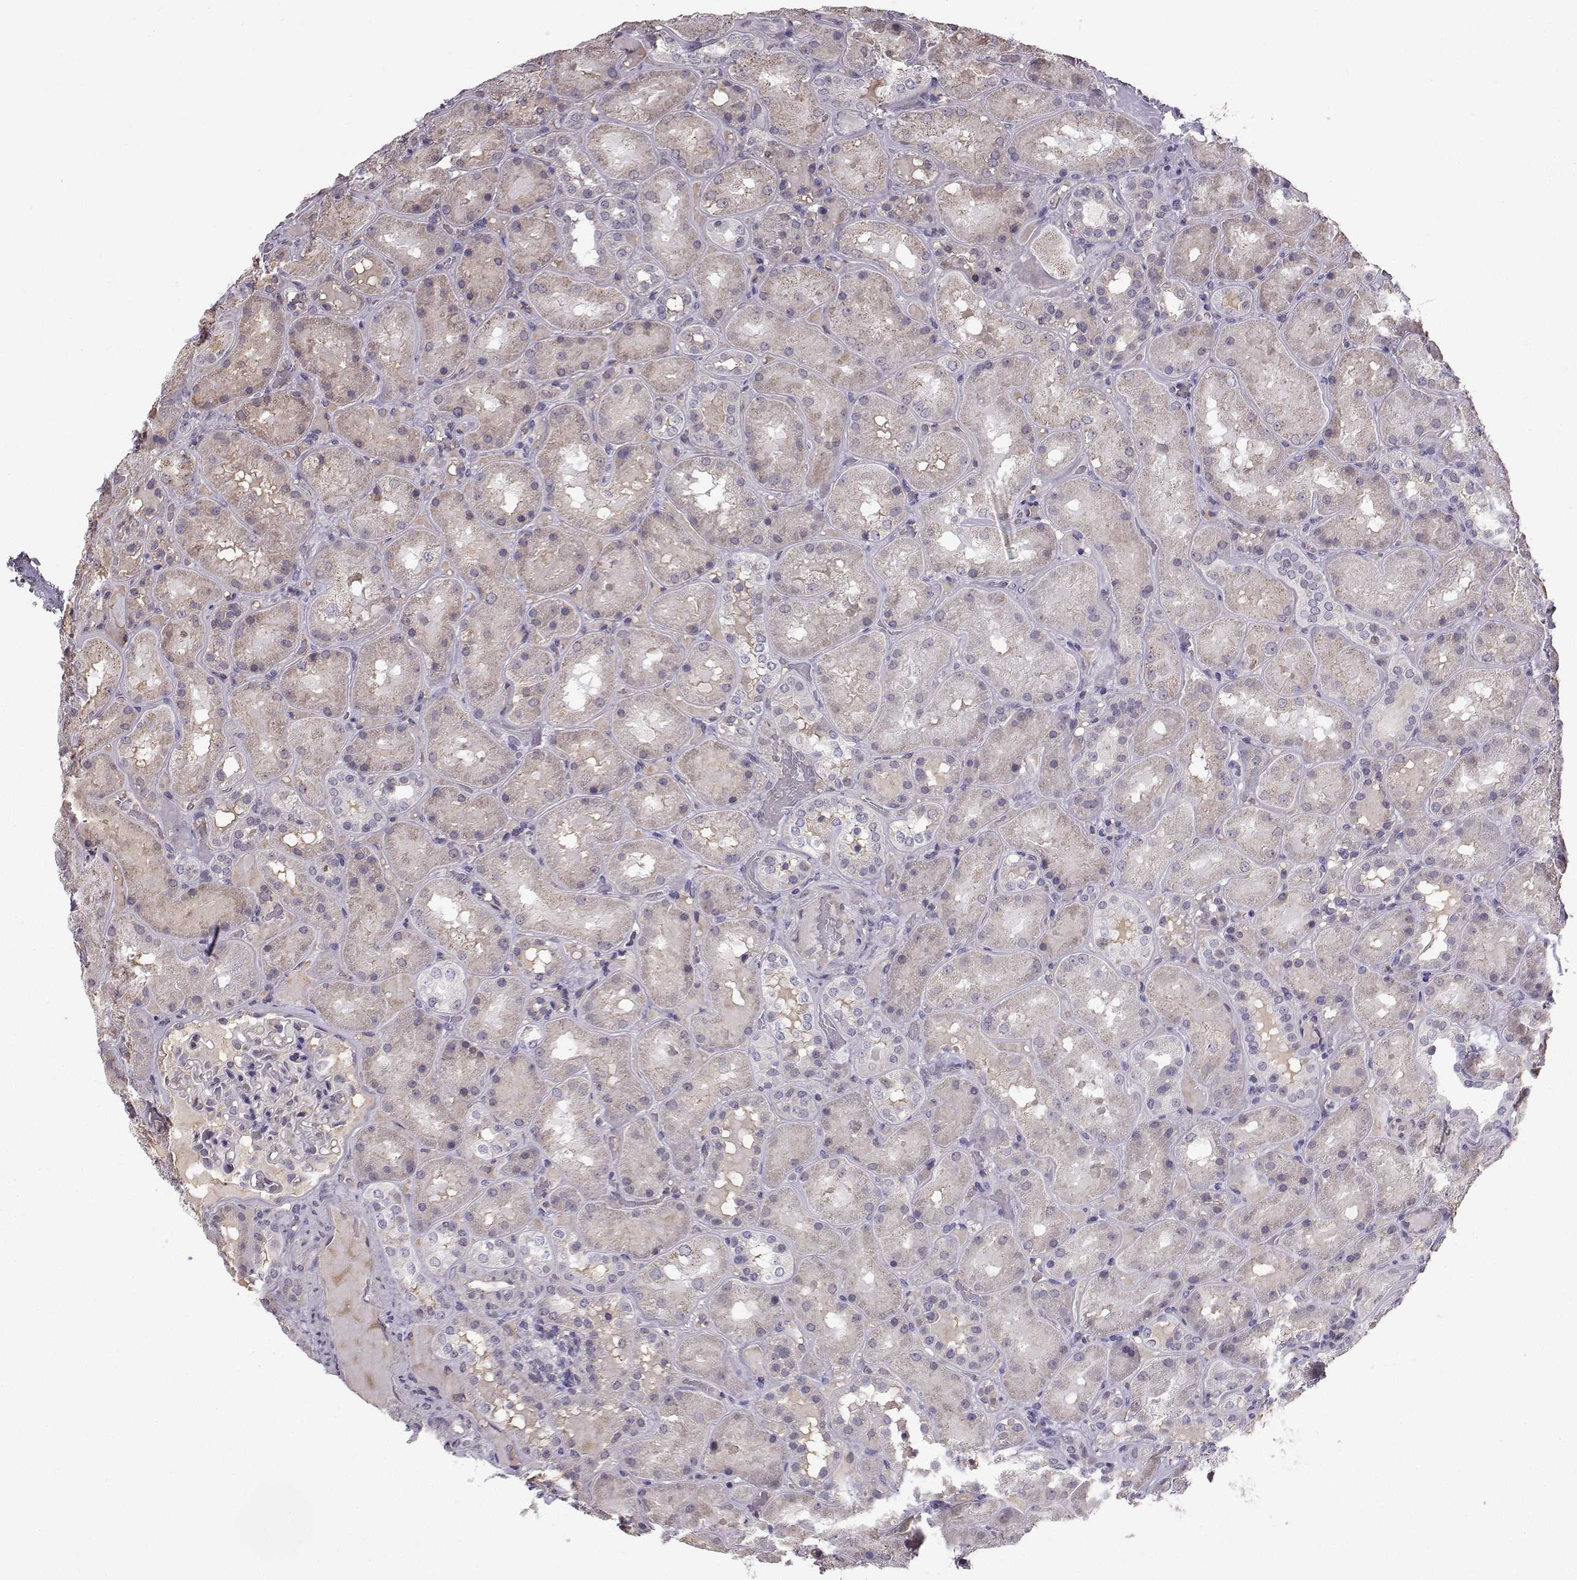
{"staining": {"intensity": "negative", "quantity": "none", "location": "none"}, "tissue": "kidney", "cell_type": "Cells in glomeruli", "image_type": "normal", "snomed": [{"axis": "morphology", "description": "Normal tissue, NOS"}, {"axis": "topography", "description": "Kidney"}], "caption": "This is an immunohistochemistry (IHC) histopathology image of unremarkable human kidney. There is no staining in cells in glomeruli.", "gene": "TSPYL5", "patient": {"sex": "male", "age": 73}}